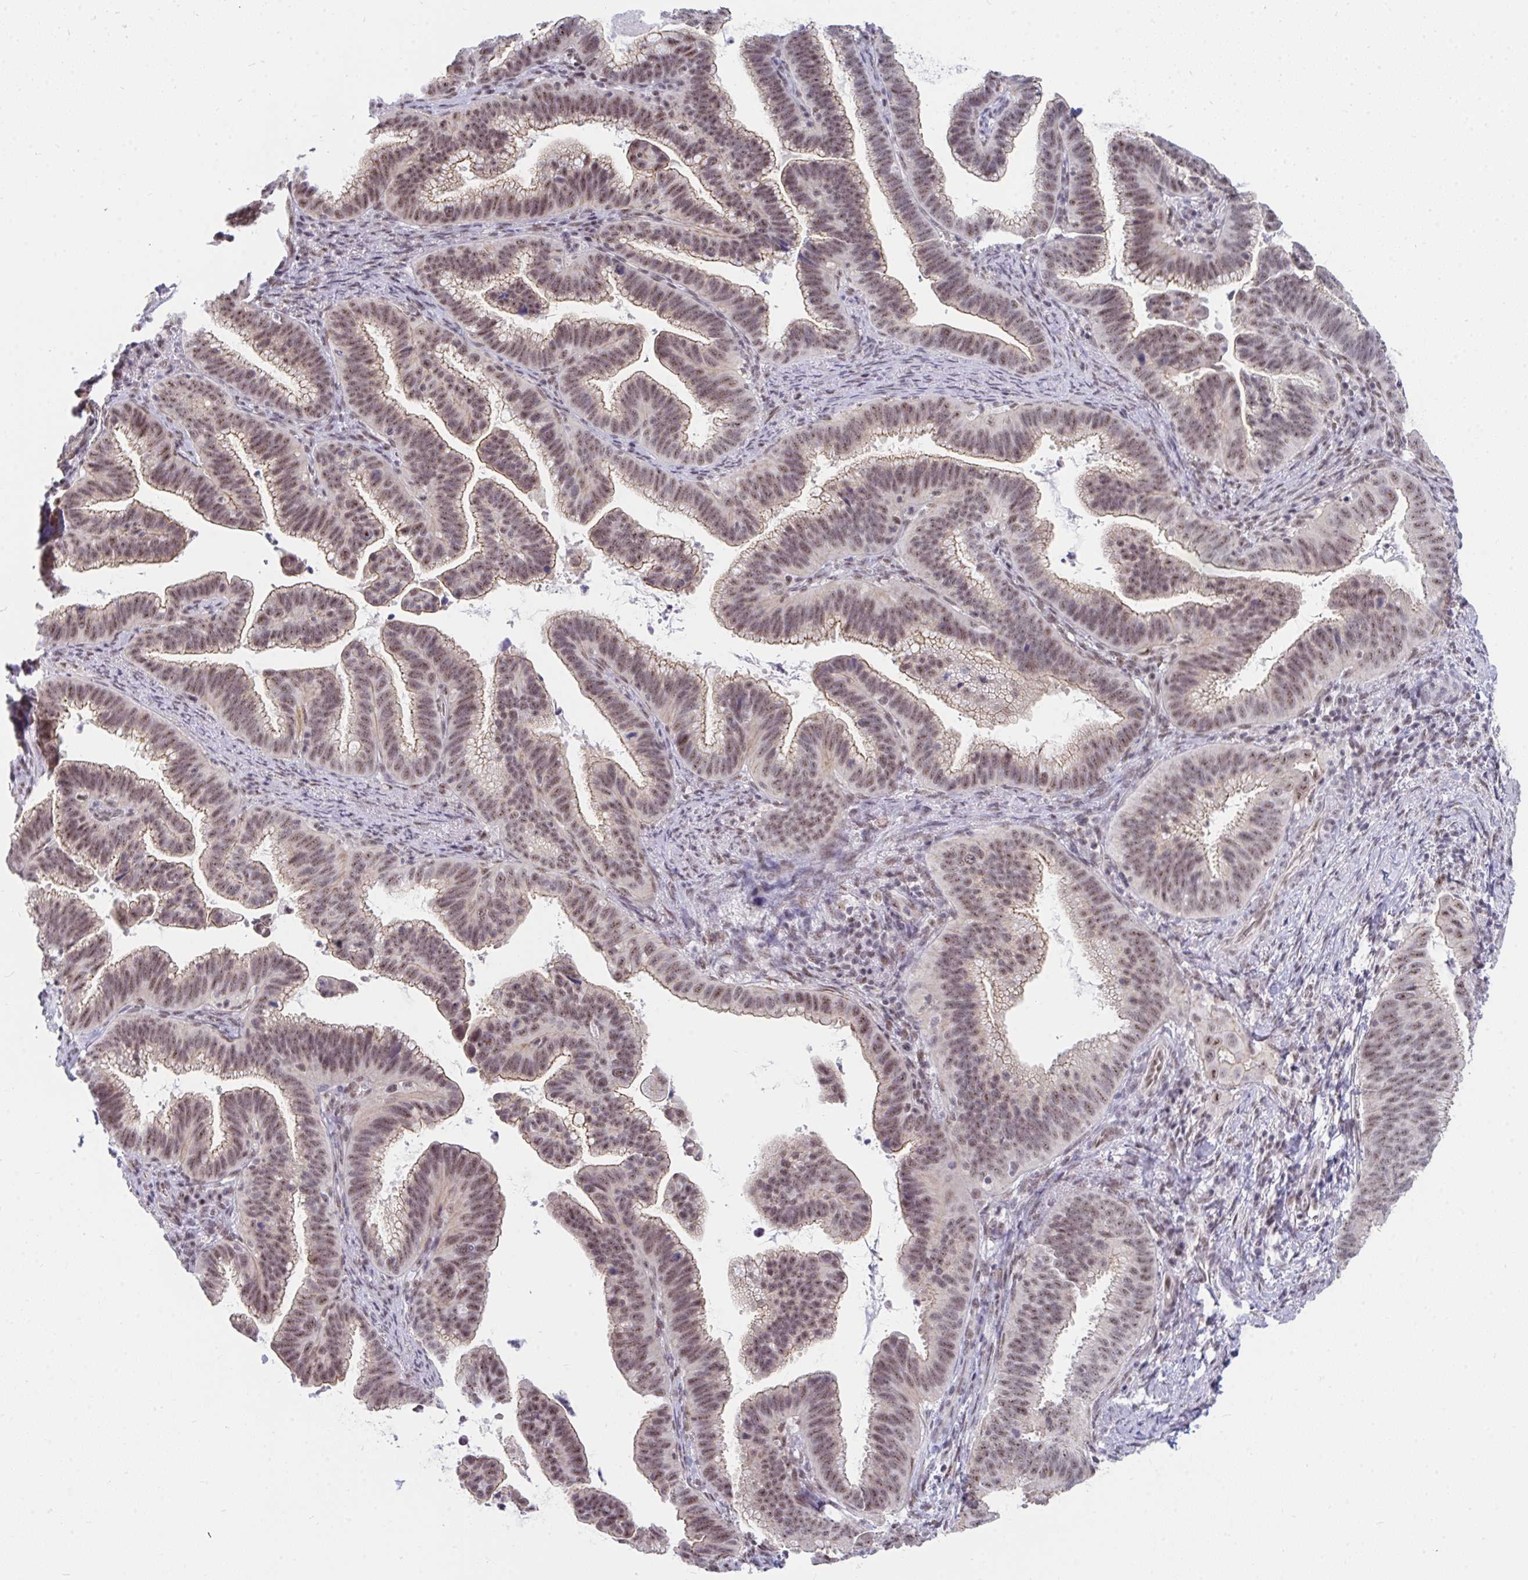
{"staining": {"intensity": "weak", "quantity": ">75%", "location": "cytoplasmic/membranous,nuclear"}, "tissue": "cervical cancer", "cell_type": "Tumor cells", "image_type": "cancer", "snomed": [{"axis": "morphology", "description": "Adenocarcinoma, NOS"}, {"axis": "topography", "description": "Cervix"}], "caption": "There is low levels of weak cytoplasmic/membranous and nuclear positivity in tumor cells of adenocarcinoma (cervical), as demonstrated by immunohistochemical staining (brown color).", "gene": "PRR14", "patient": {"sex": "female", "age": 61}}